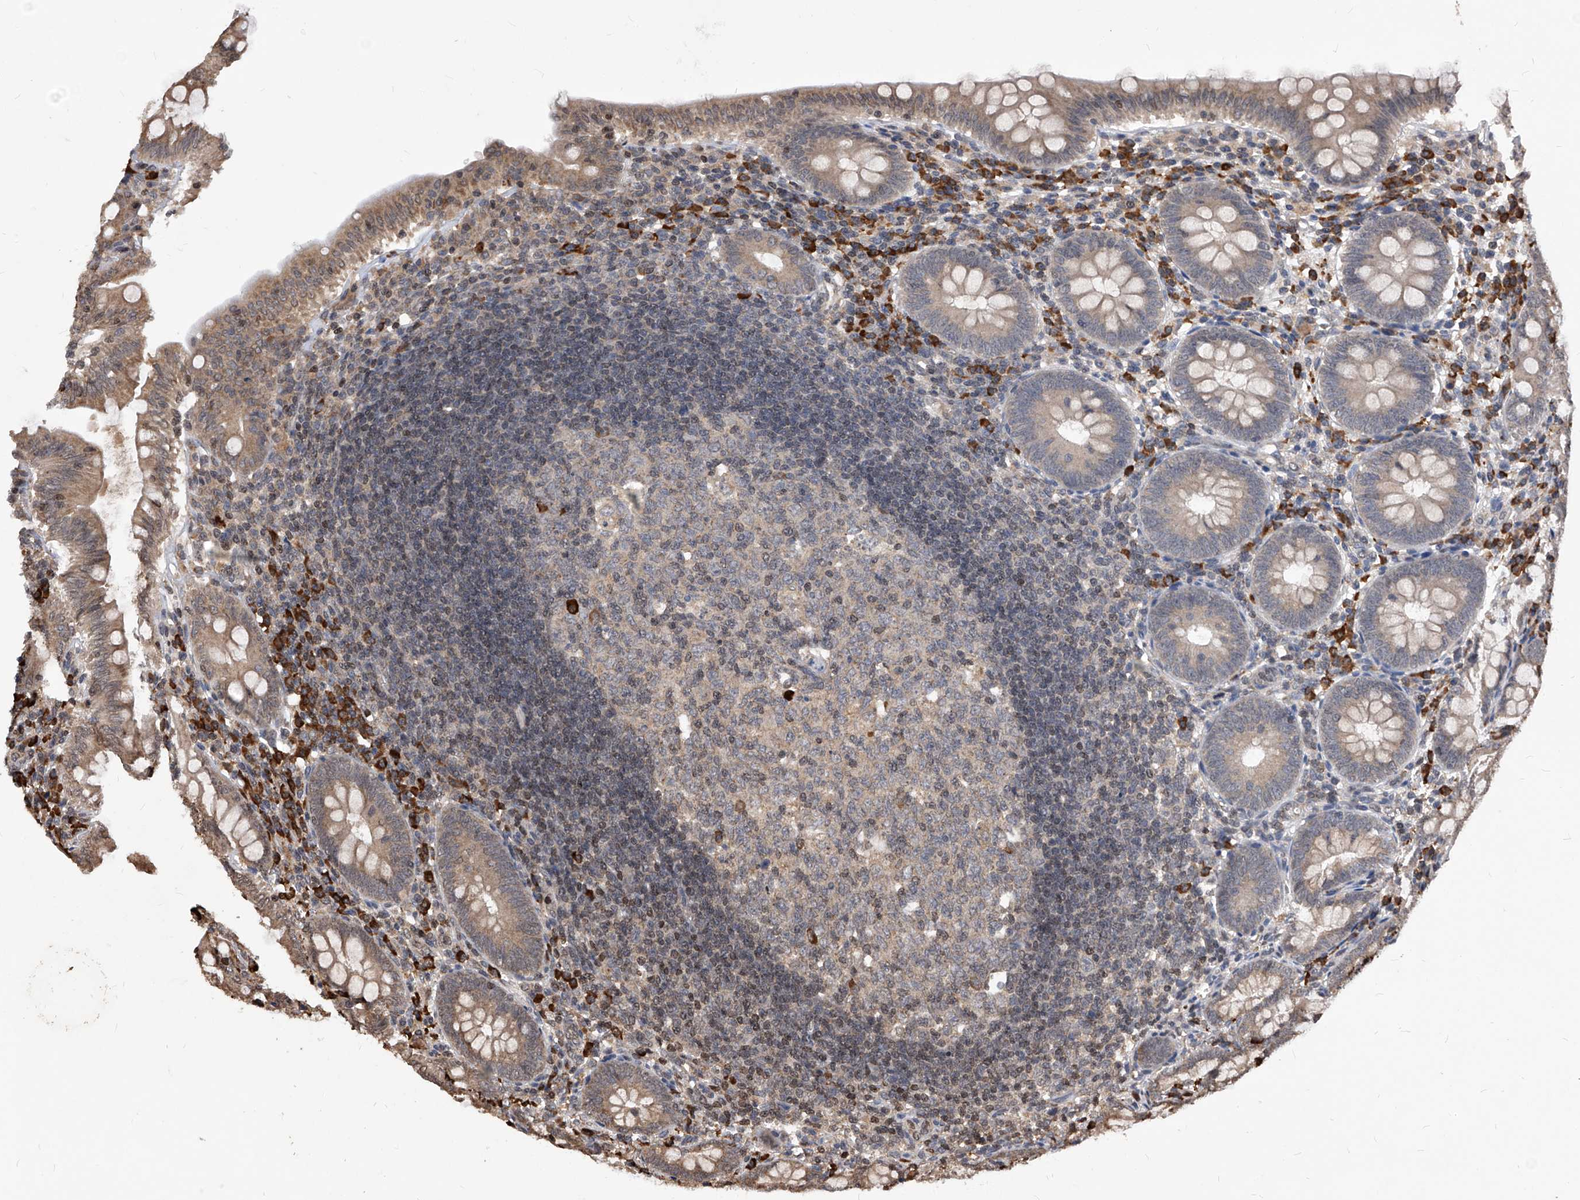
{"staining": {"intensity": "moderate", "quantity": "25%-75%", "location": "cytoplasmic/membranous"}, "tissue": "appendix", "cell_type": "Glandular cells", "image_type": "normal", "snomed": [{"axis": "morphology", "description": "Normal tissue, NOS"}, {"axis": "topography", "description": "Appendix"}], "caption": "Human appendix stained with a brown dye shows moderate cytoplasmic/membranous positive expression in about 25%-75% of glandular cells.", "gene": "ID1", "patient": {"sex": "male", "age": 14}}